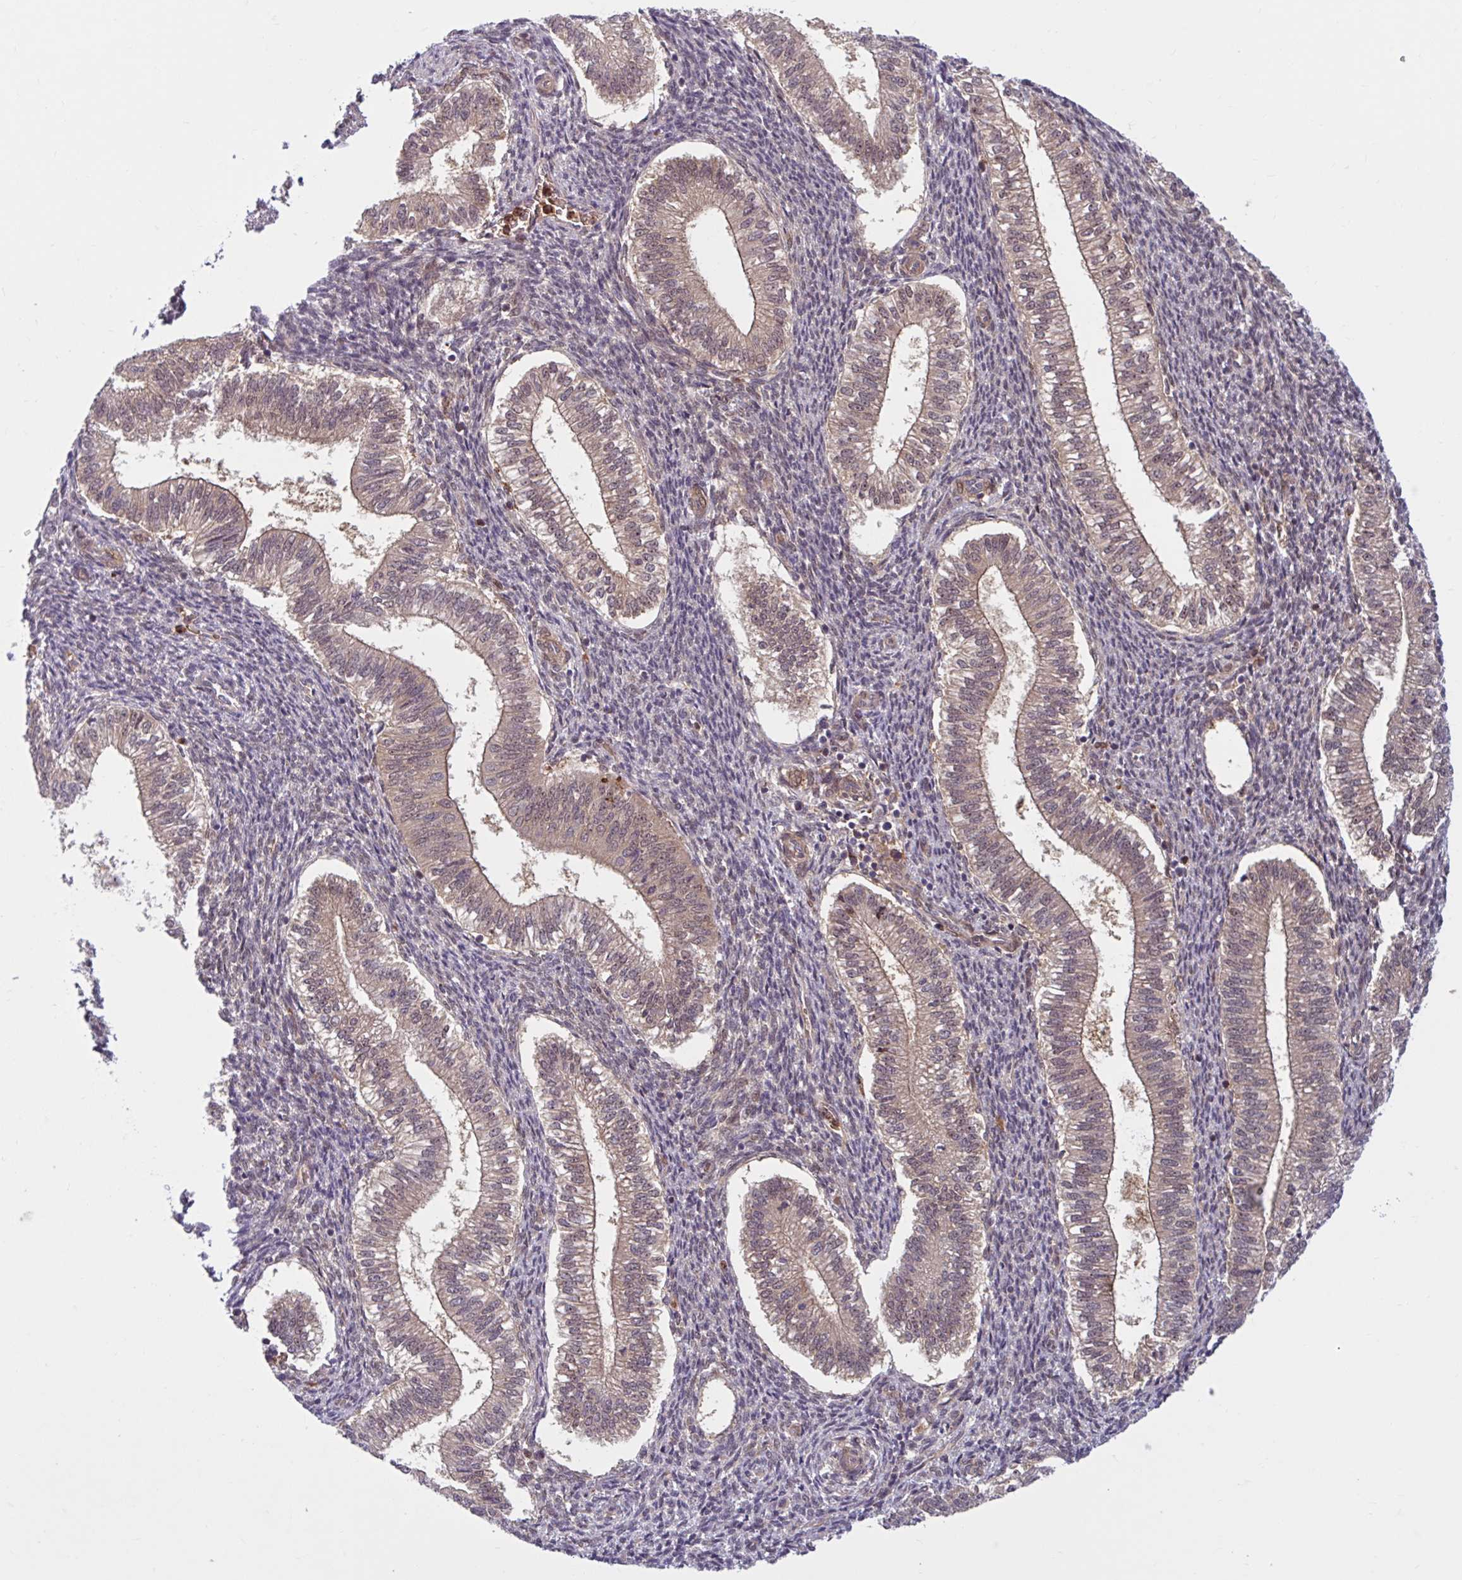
{"staining": {"intensity": "strong", "quantity": "25%-75%", "location": "cytoplasmic/membranous"}, "tissue": "endometrium", "cell_type": "Cells in endometrial stroma", "image_type": "normal", "snomed": [{"axis": "morphology", "description": "Normal tissue, NOS"}, {"axis": "topography", "description": "Endometrium"}], "caption": "Protein staining of unremarkable endometrium exhibits strong cytoplasmic/membranous positivity in approximately 25%-75% of cells in endometrial stroma.", "gene": "HMBS", "patient": {"sex": "female", "age": 25}}